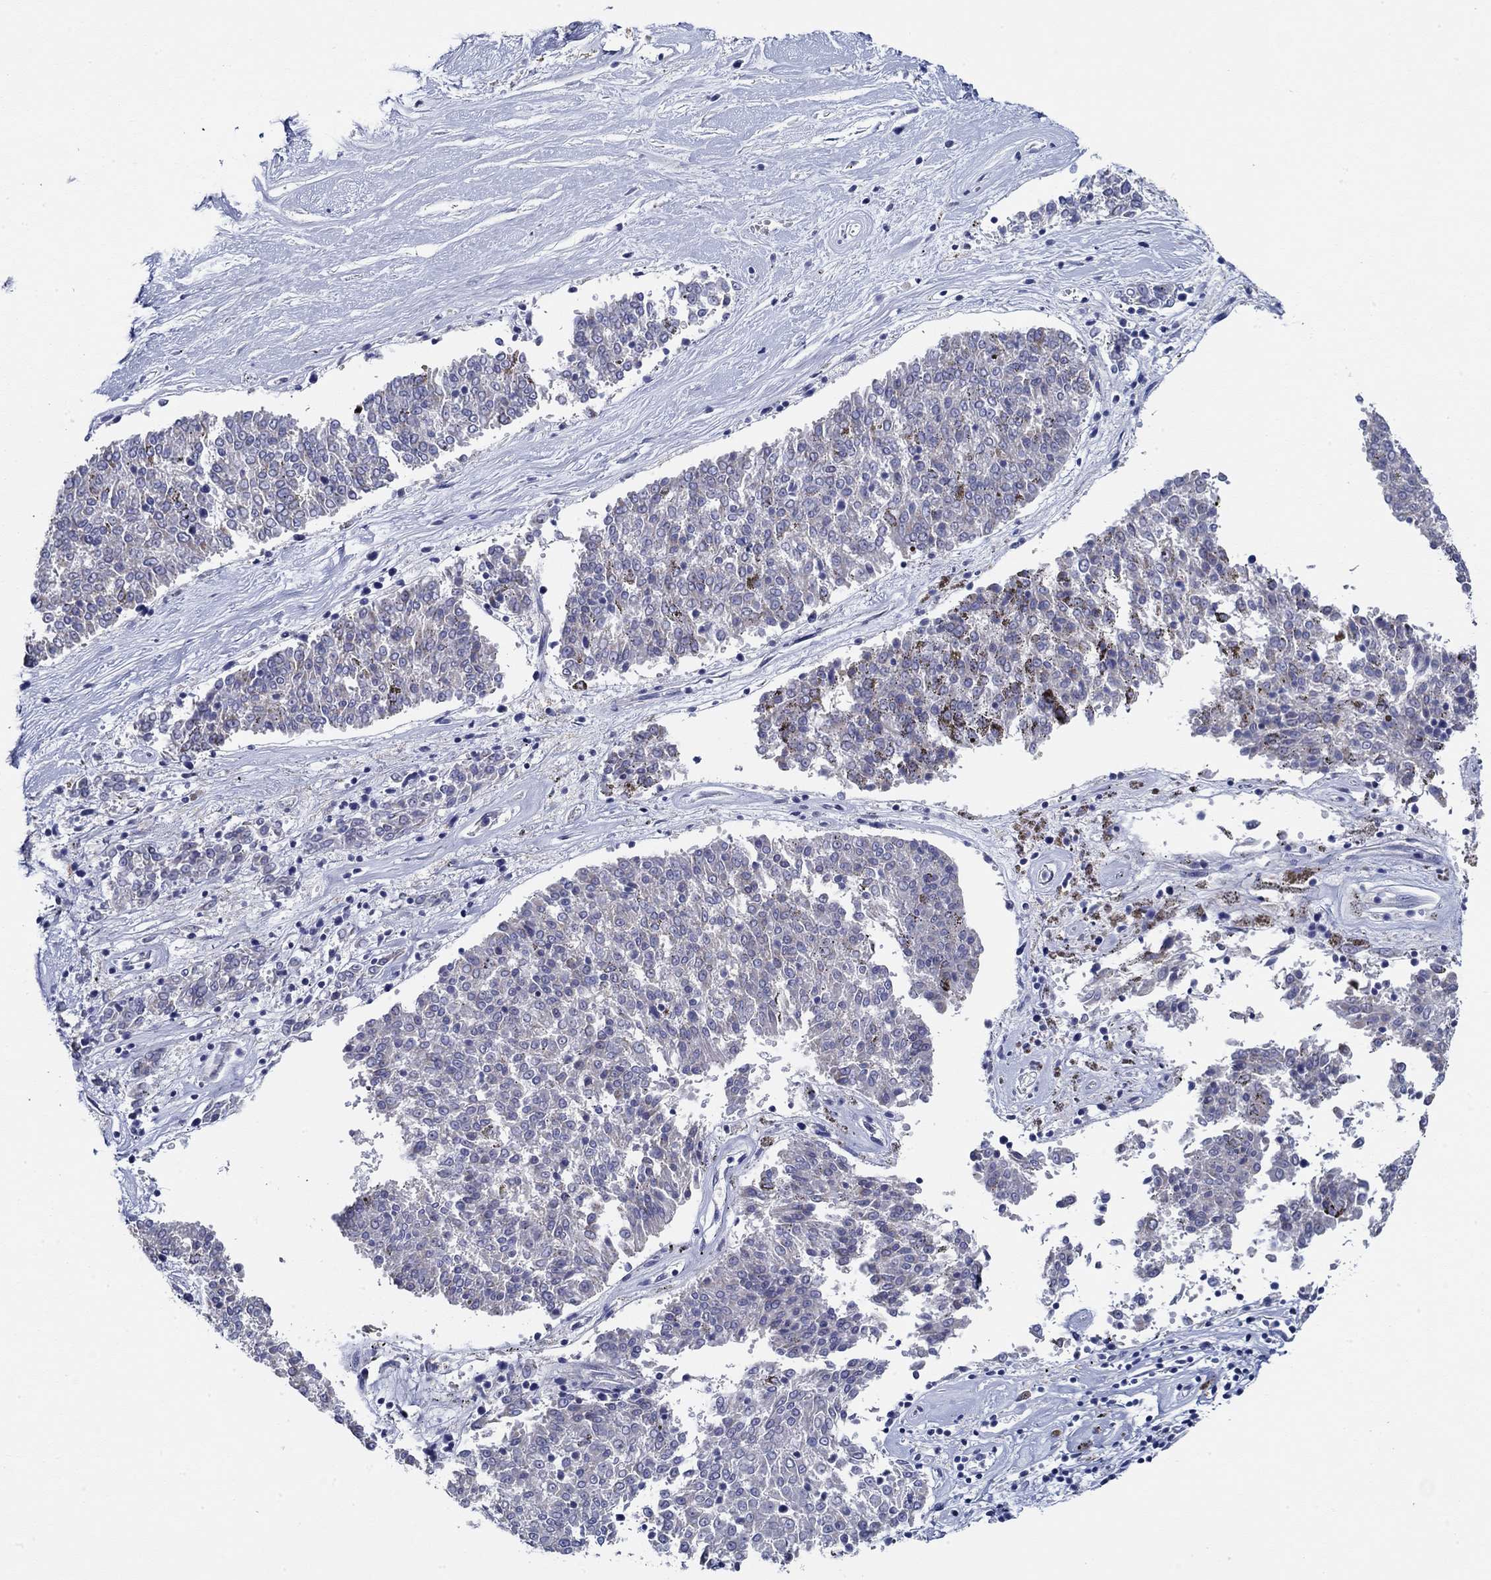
{"staining": {"intensity": "negative", "quantity": "none", "location": "none"}, "tissue": "melanoma", "cell_type": "Tumor cells", "image_type": "cancer", "snomed": [{"axis": "morphology", "description": "Malignant melanoma, NOS"}, {"axis": "topography", "description": "Skin"}], "caption": "Melanoma was stained to show a protein in brown. There is no significant staining in tumor cells.", "gene": "CFAP61", "patient": {"sex": "female", "age": 72}}